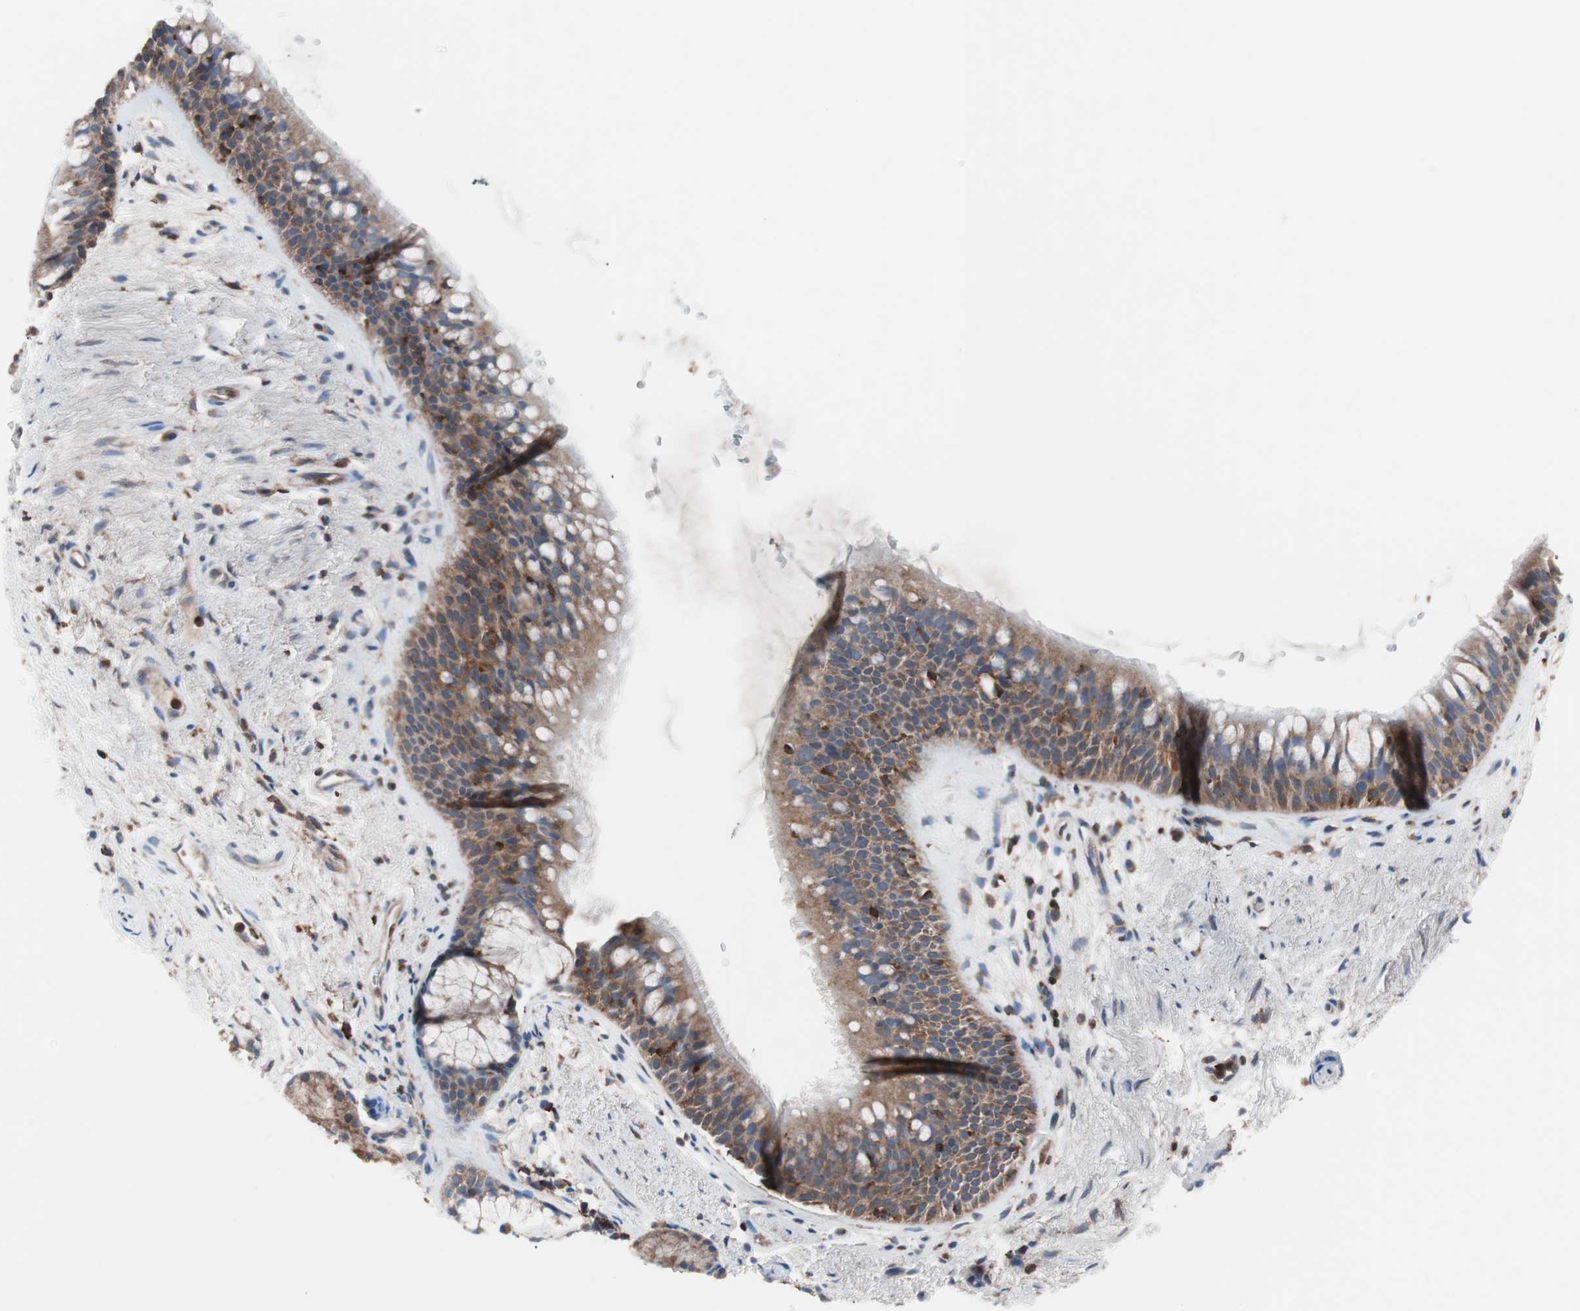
{"staining": {"intensity": "moderate", "quantity": ">75%", "location": "cytoplasmic/membranous"}, "tissue": "bronchus", "cell_type": "Respiratory epithelial cells", "image_type": "normal", "snomed": [{"axis": "morphology", "description": "Normal tissue, NOS"}, {"axis": "topography", "description": "Bronchus"}], "caption": "About >75% of respiratory epithelial cells in normal human bronchus display moderate cytoplasmic/membranous protein expression as visualized by brown immunohistochemical staining.", "gene": "PIK3R1", "patient": {"sex": "female", "age": 54}}